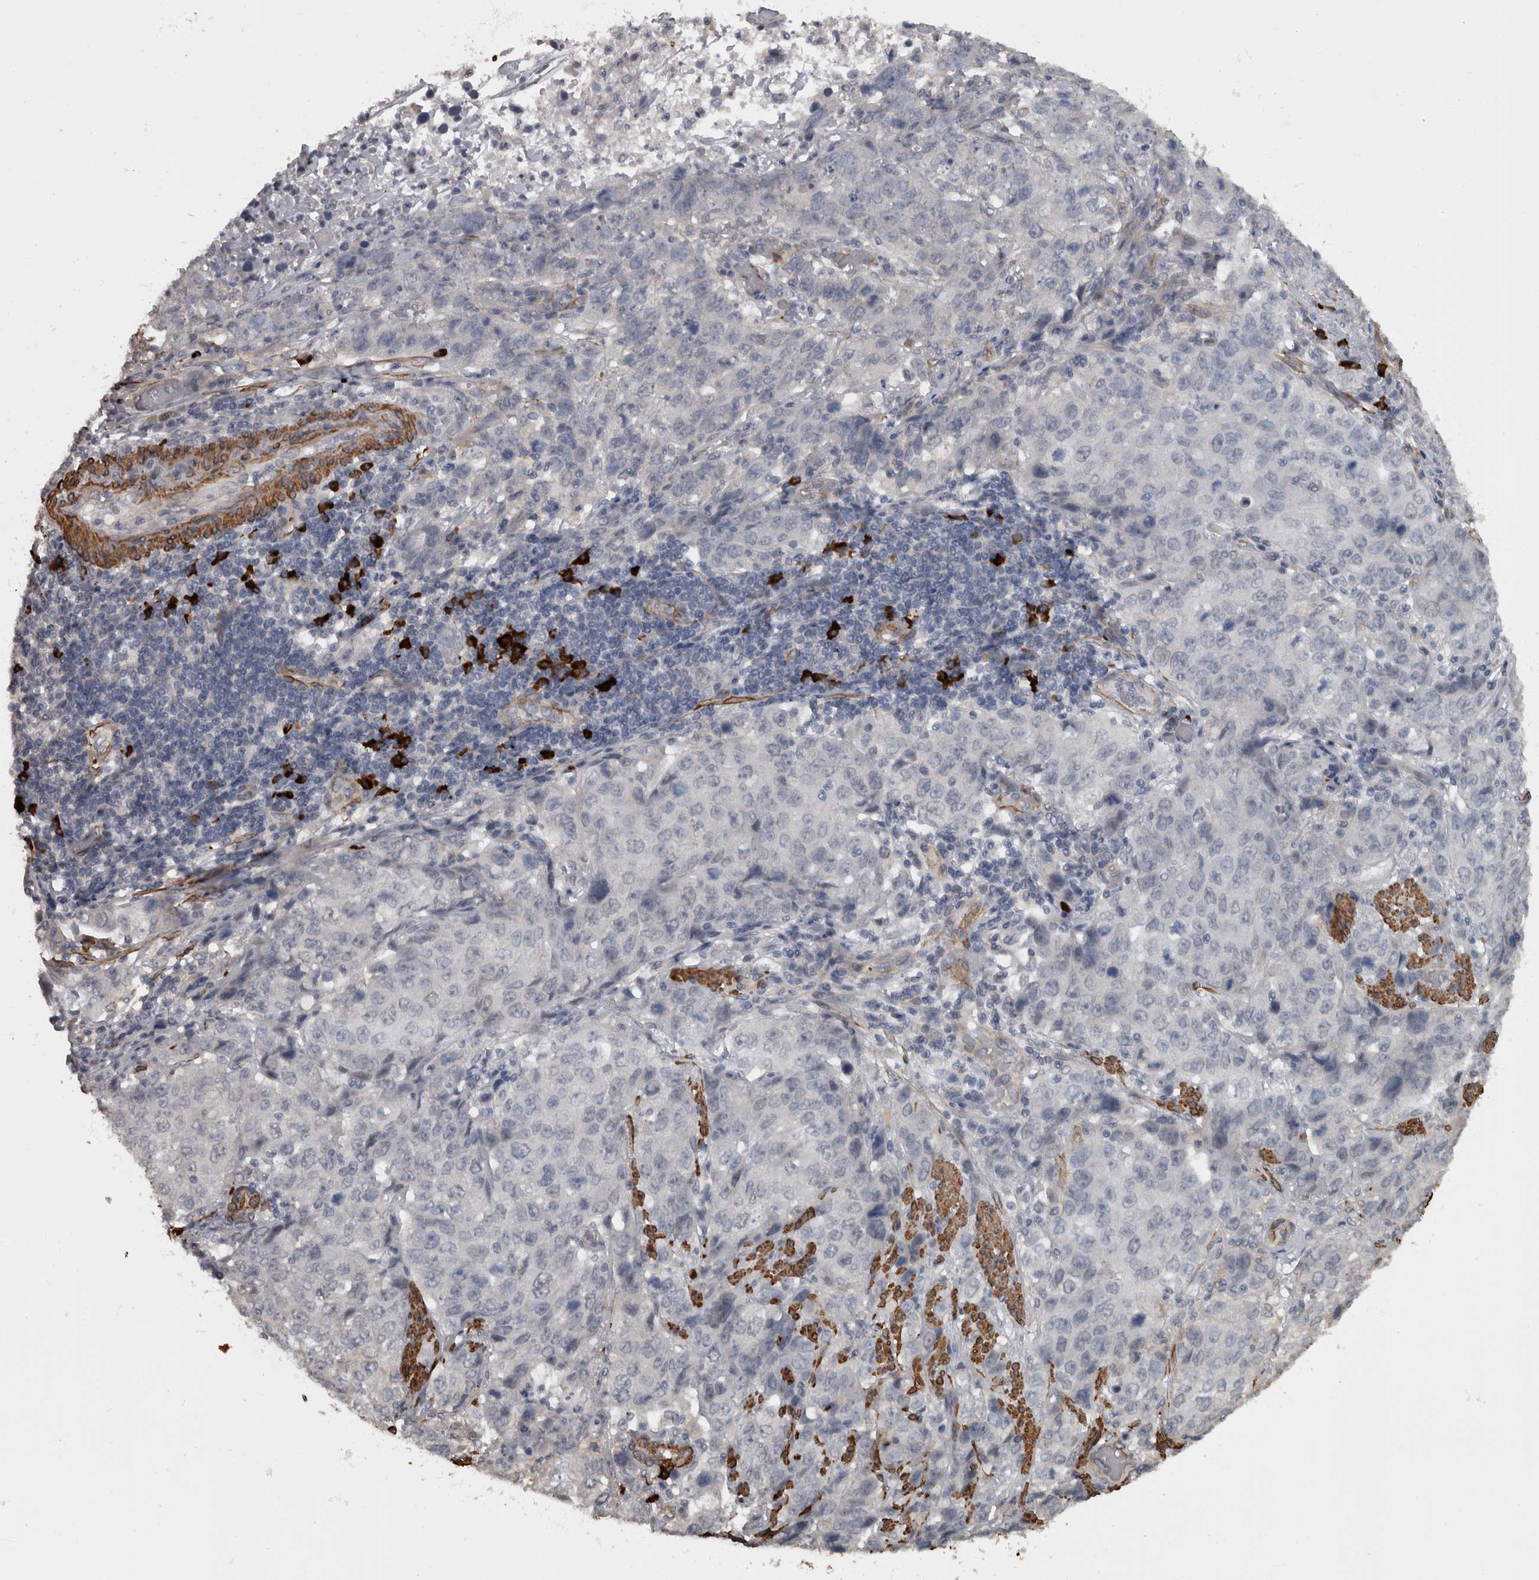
{"staining": {"intensity": "negative", "quantity": "none", "location": "none"}, "tissue": "stomach cancer", "cell_type": "Tumor cells", "image_type": "cancer", "snomed": [{"axis": "morphology", "description": "Adenocarcinoma, NOS"}, {"axis": "topography", "description": "Stomach"}], "caption": "Stomach cancer was stained to show a protein in brown. There is no significant staining in tumor cells.", "gene": "MASTL", "patient": {"sex": "male", "age": 48}}